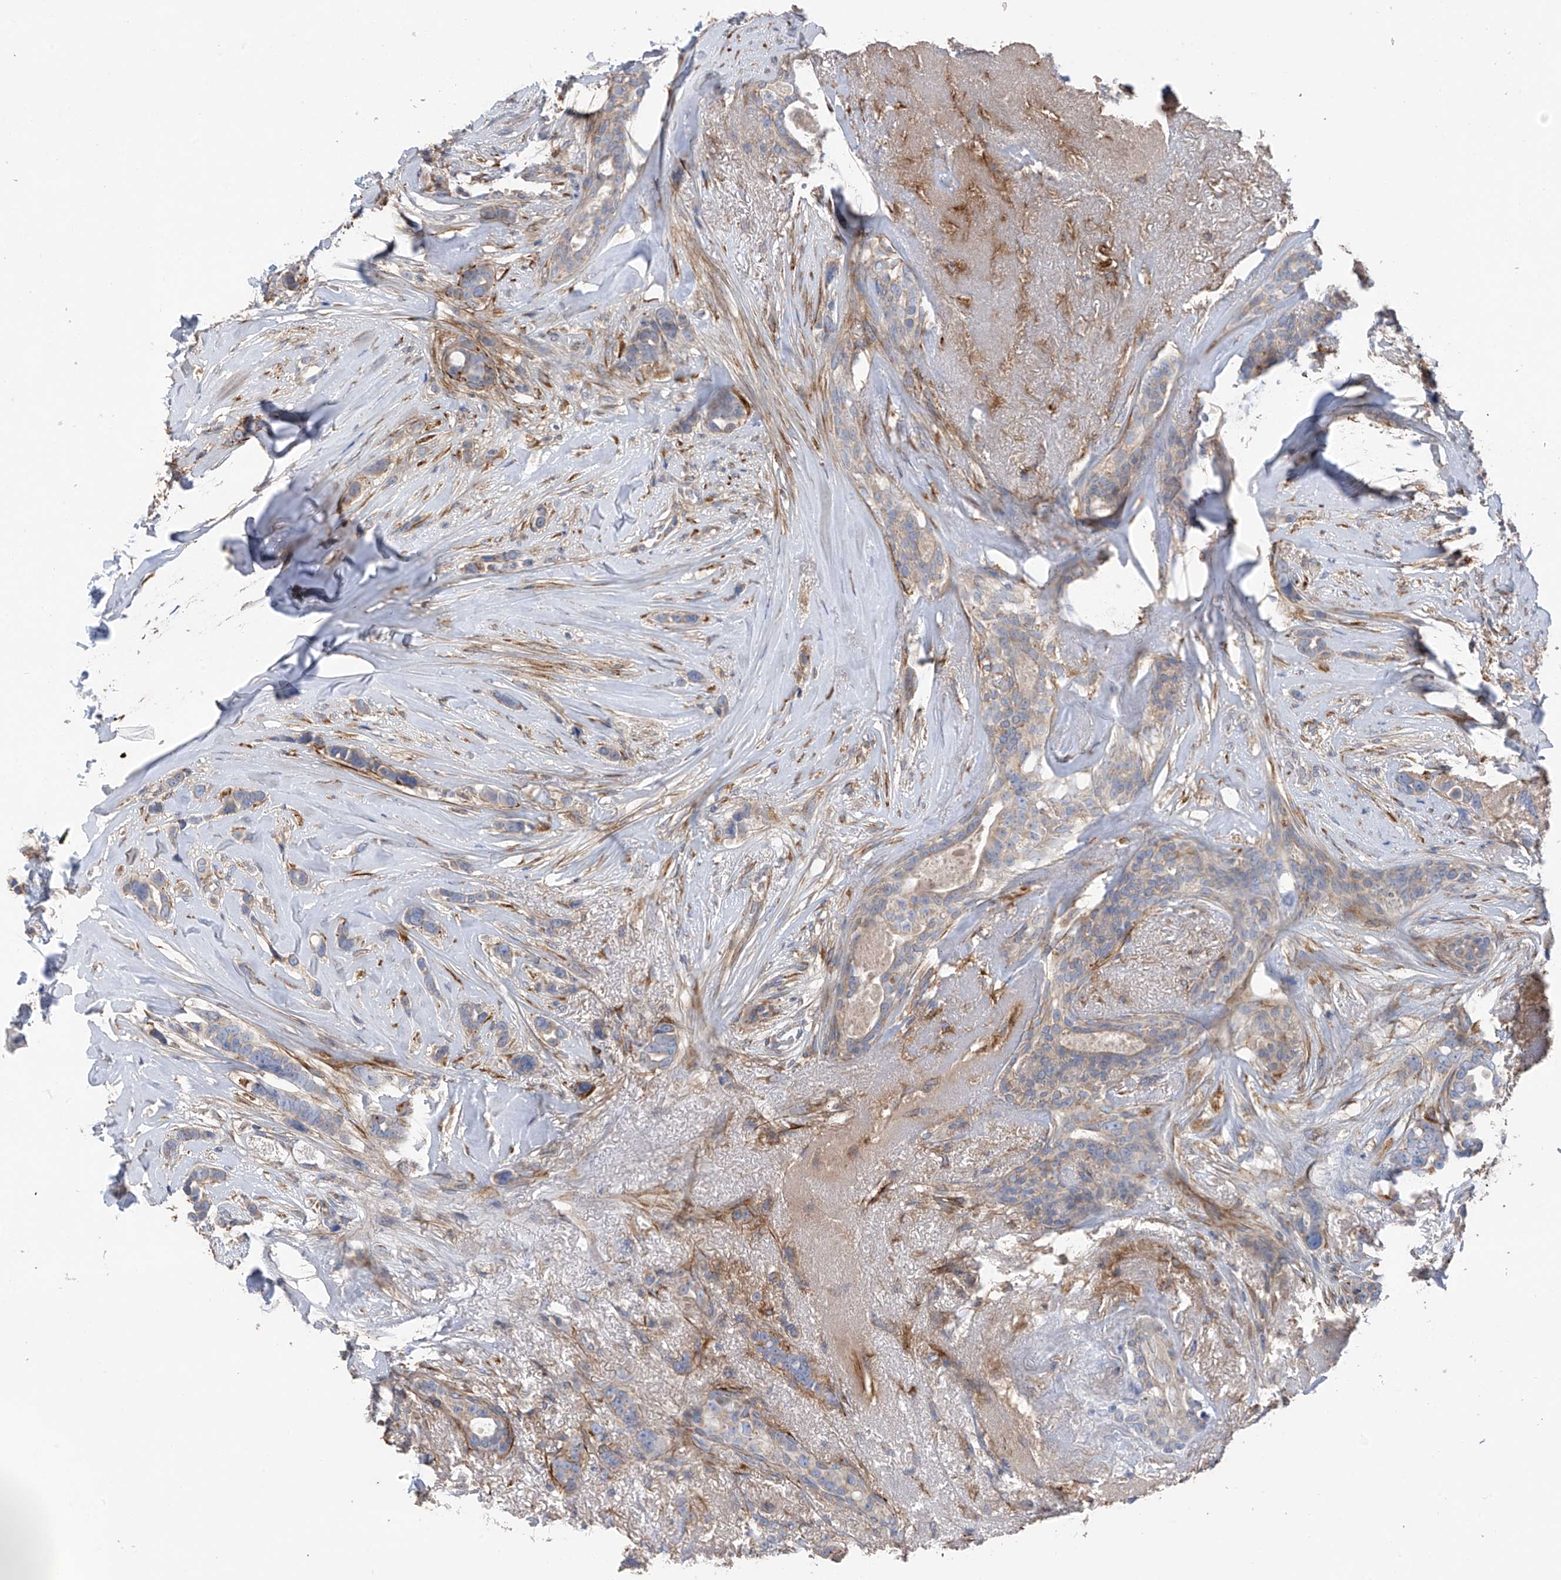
{"staining": {"intensity": "negative", "quantity": "none", "location": "none"}, "tissue": "breast cancer", "cell_type": "Tumor cells", "image_type": "cancer", "snomed": [{"axis": "morphology", "description": "Lobular carcinoma"}, {"axis": "topography", "description": "Breast"}], "caption": "There is no significant expression in tumor cells of breast cancer. The staining is performed using DAB (3,3'-diaminobenzidine) brown chromogen with nuclei counter-stained in using hematoxylin.", "gene": "GALNTL6", "patient": {"sex": "female", "age": 51}}